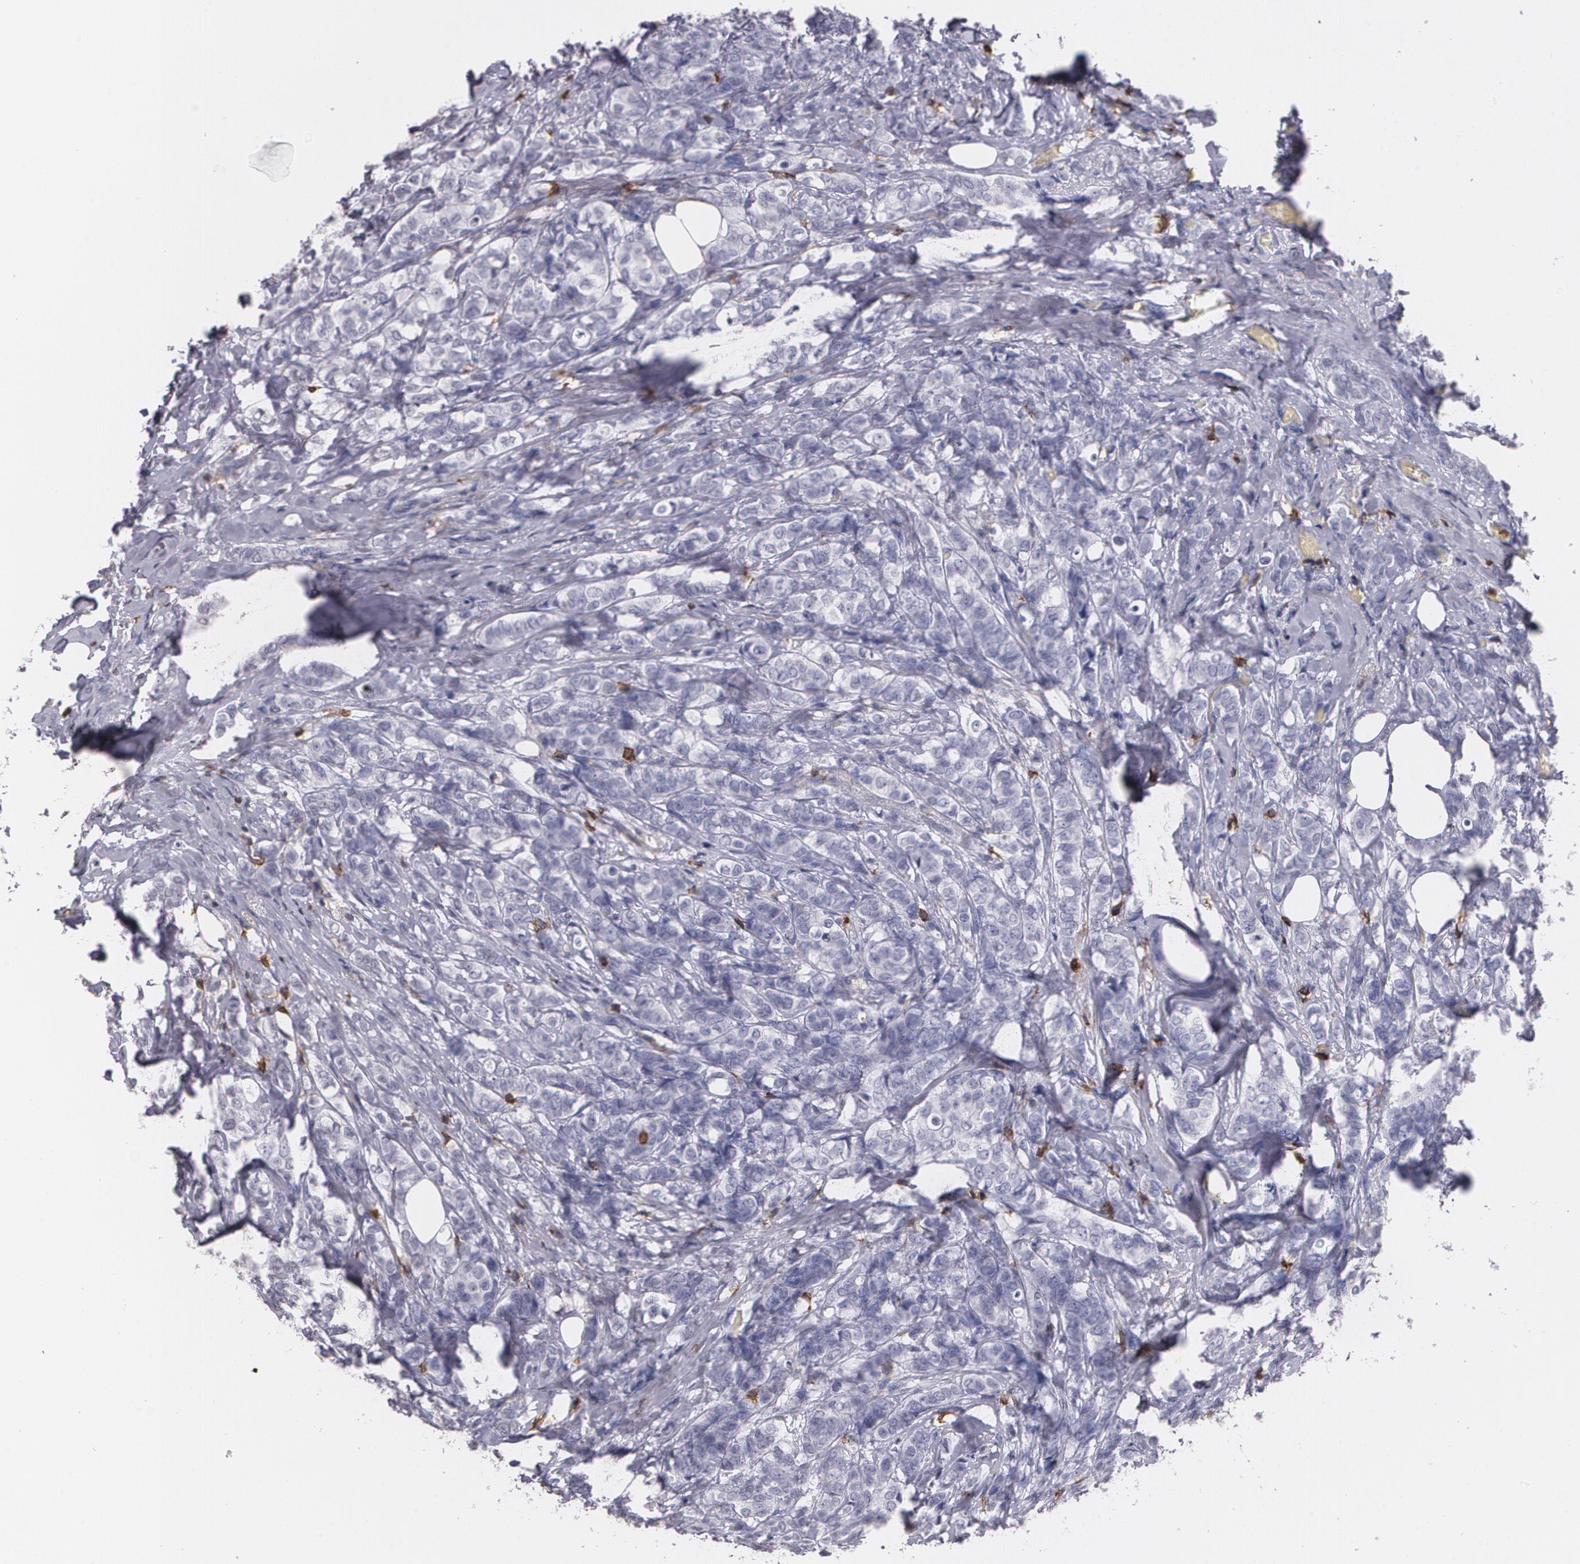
{"staining": {"intensity": "negative", "quantity": "none", "location": "none"}, "tissue": "breast cancer", "cell_type": "Tumor cells", "image_type": "cancer", "snomed": [{"axis": "morphology", "description": "Lobular carcinoma"}, {"axis": "topography", "description": "Breast"}], "caption": "Breast lobular carcinoma stained for a protein using IHC exhibits no positivity tumor cells.", "gene": "PTPRC", "patient": {"sex": "female", "age": 60}}